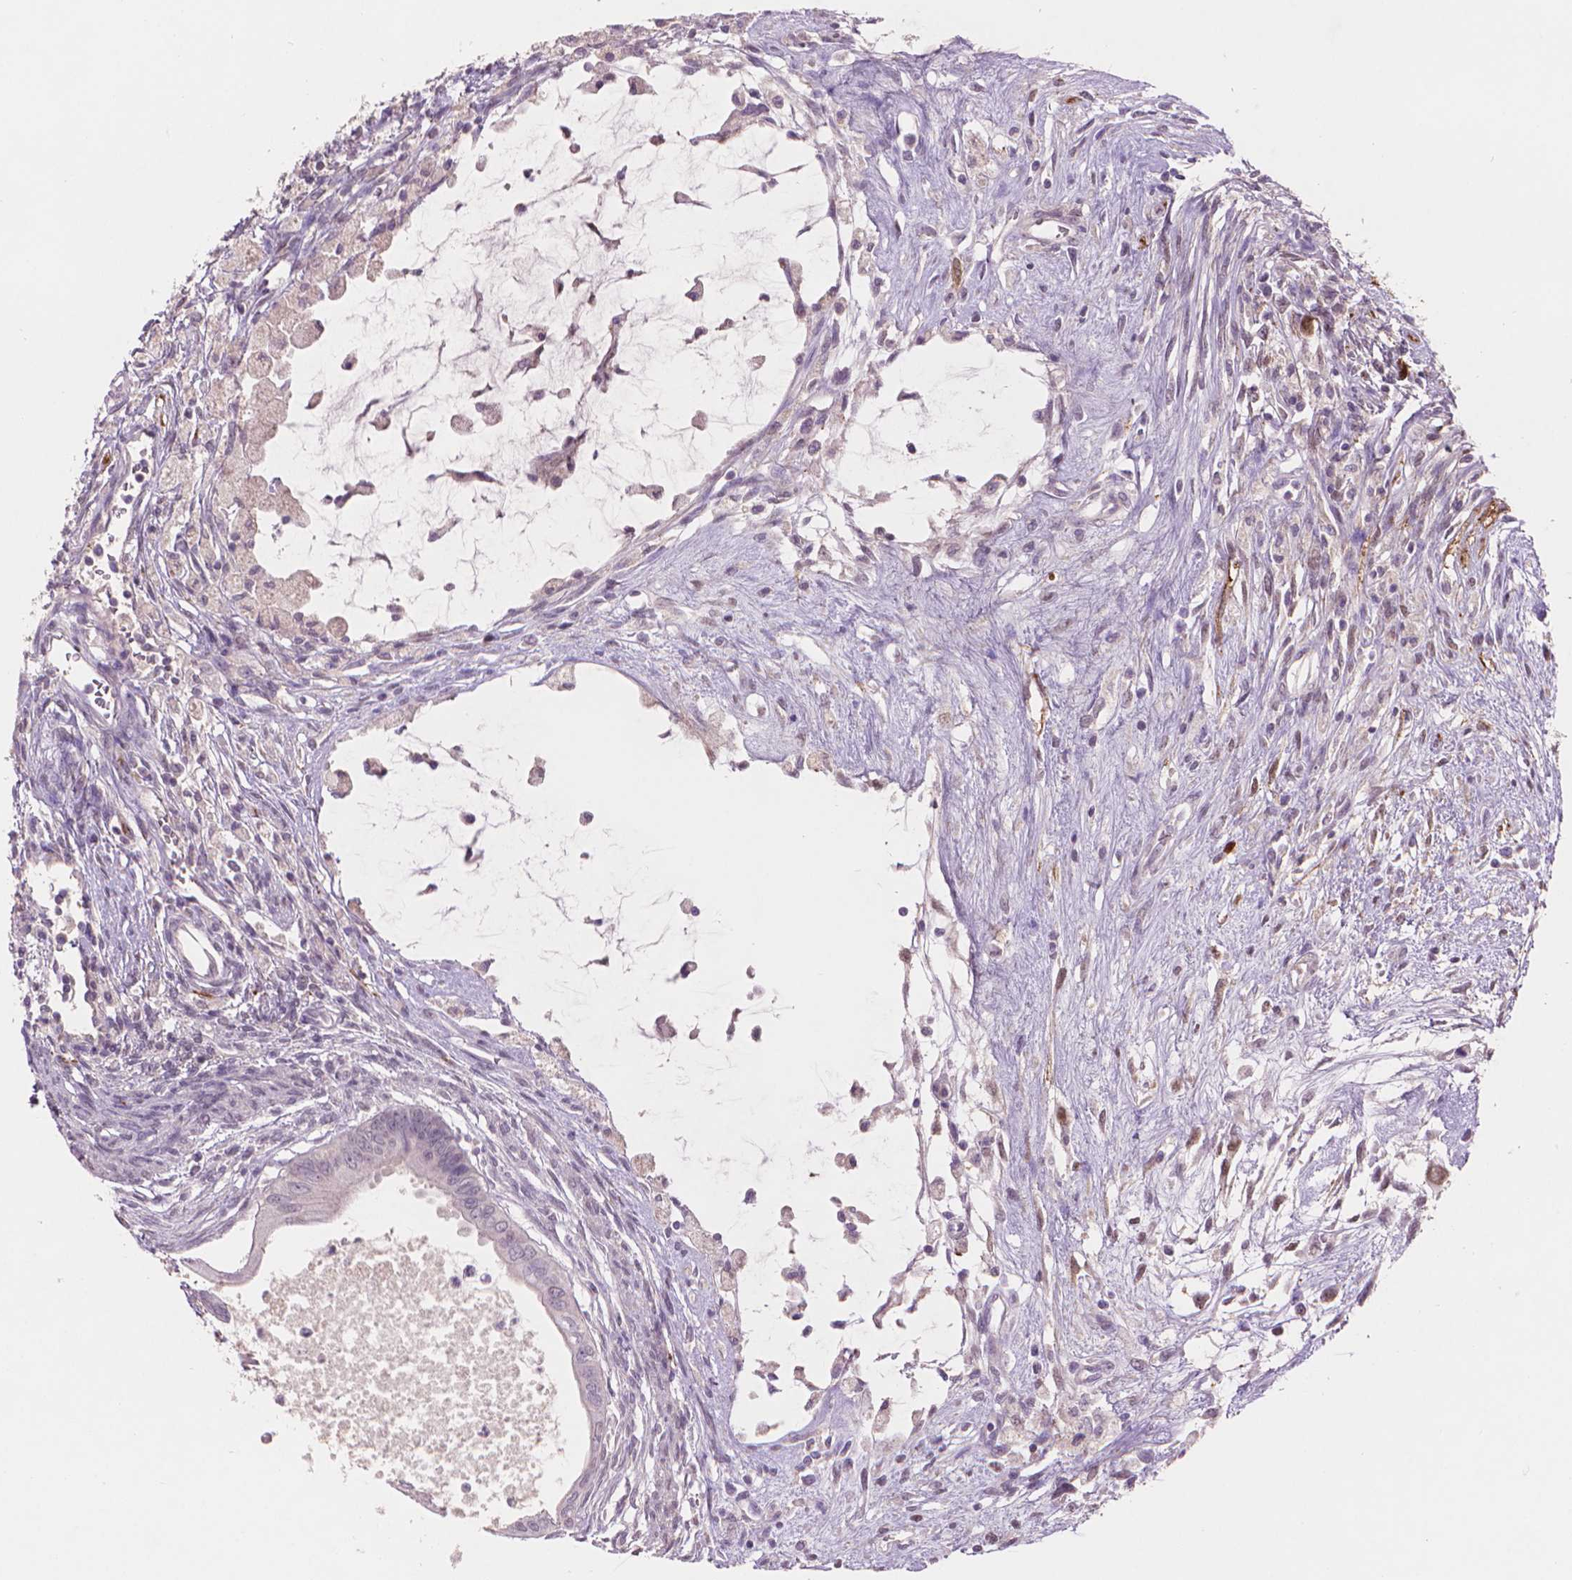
{"staining": {"intensity": "negative", "quantity": "none", "location": "none"}, "tissue": "testis cancer", "cell_type": "Tumor cells", "image_type": "cancer", "snomed": [{"axis": "morphology", "description": "Carcinoma, Embryonal, NOS"}, {"axis": "topography", "description": "Testis"}], "caption": "High power microscopy histopathology image of an IHC image of embryonal carcinoma (testis), revealing no significant positivity in tumor cells.", "gene": "ENO2", "patient": {"sex": "male", "age": 37}}